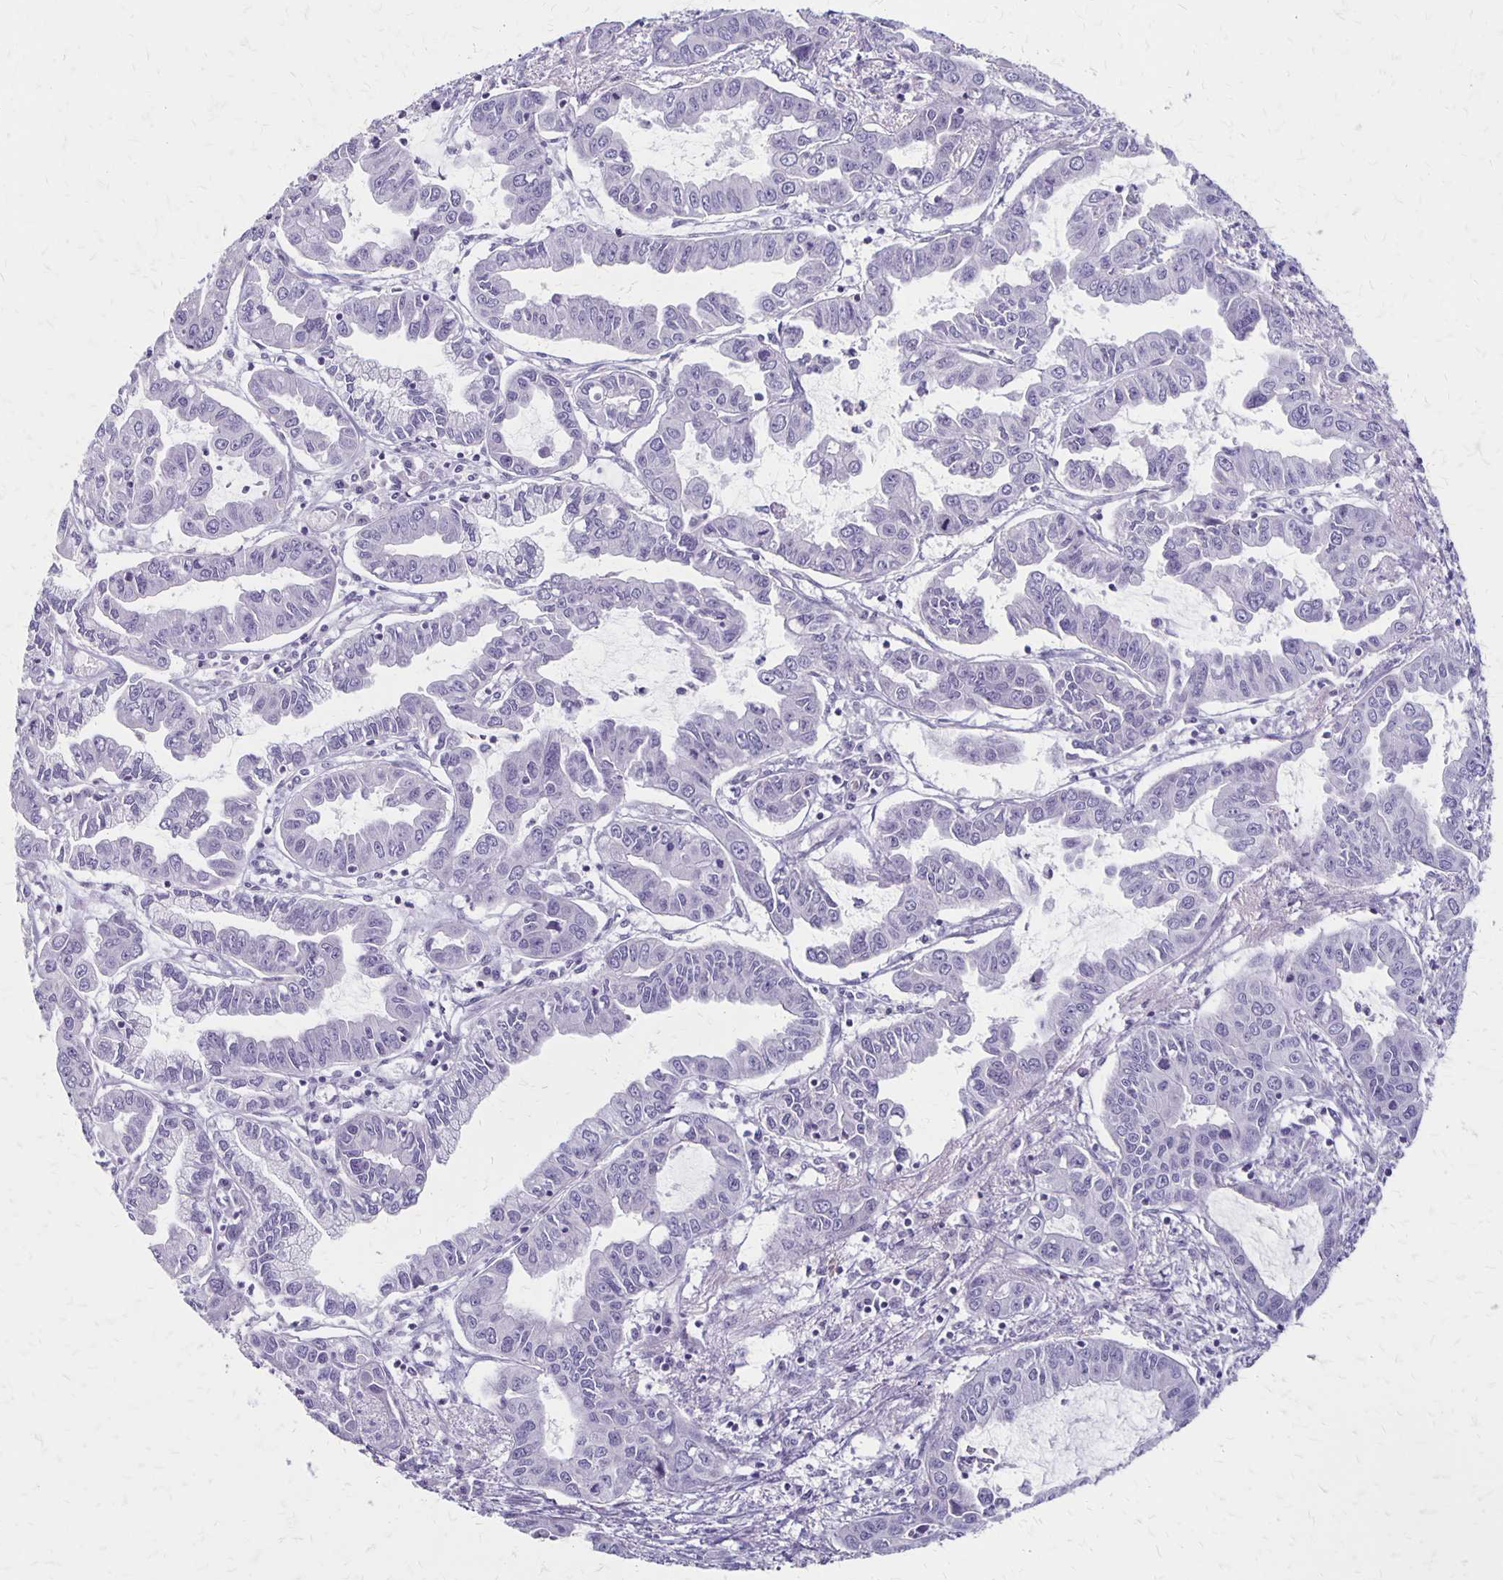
{"staining": {"intensity": "negative", "quantity": "none", "location": "none"}, "tissue": "liver cancer", "cell_type": "Tumor cells", "image_type": "cancer", "snomed": [{"axis": "morphology", "description": "Cholangiocarcinoma"}, {"axis": "topography", "description": "Liver"}], "caption": "A photomicrograph of human liver cancer is negative for staining in tumor cells.", "gene": "HOMER1", "patient": {"sex": "male", "age": 58}}